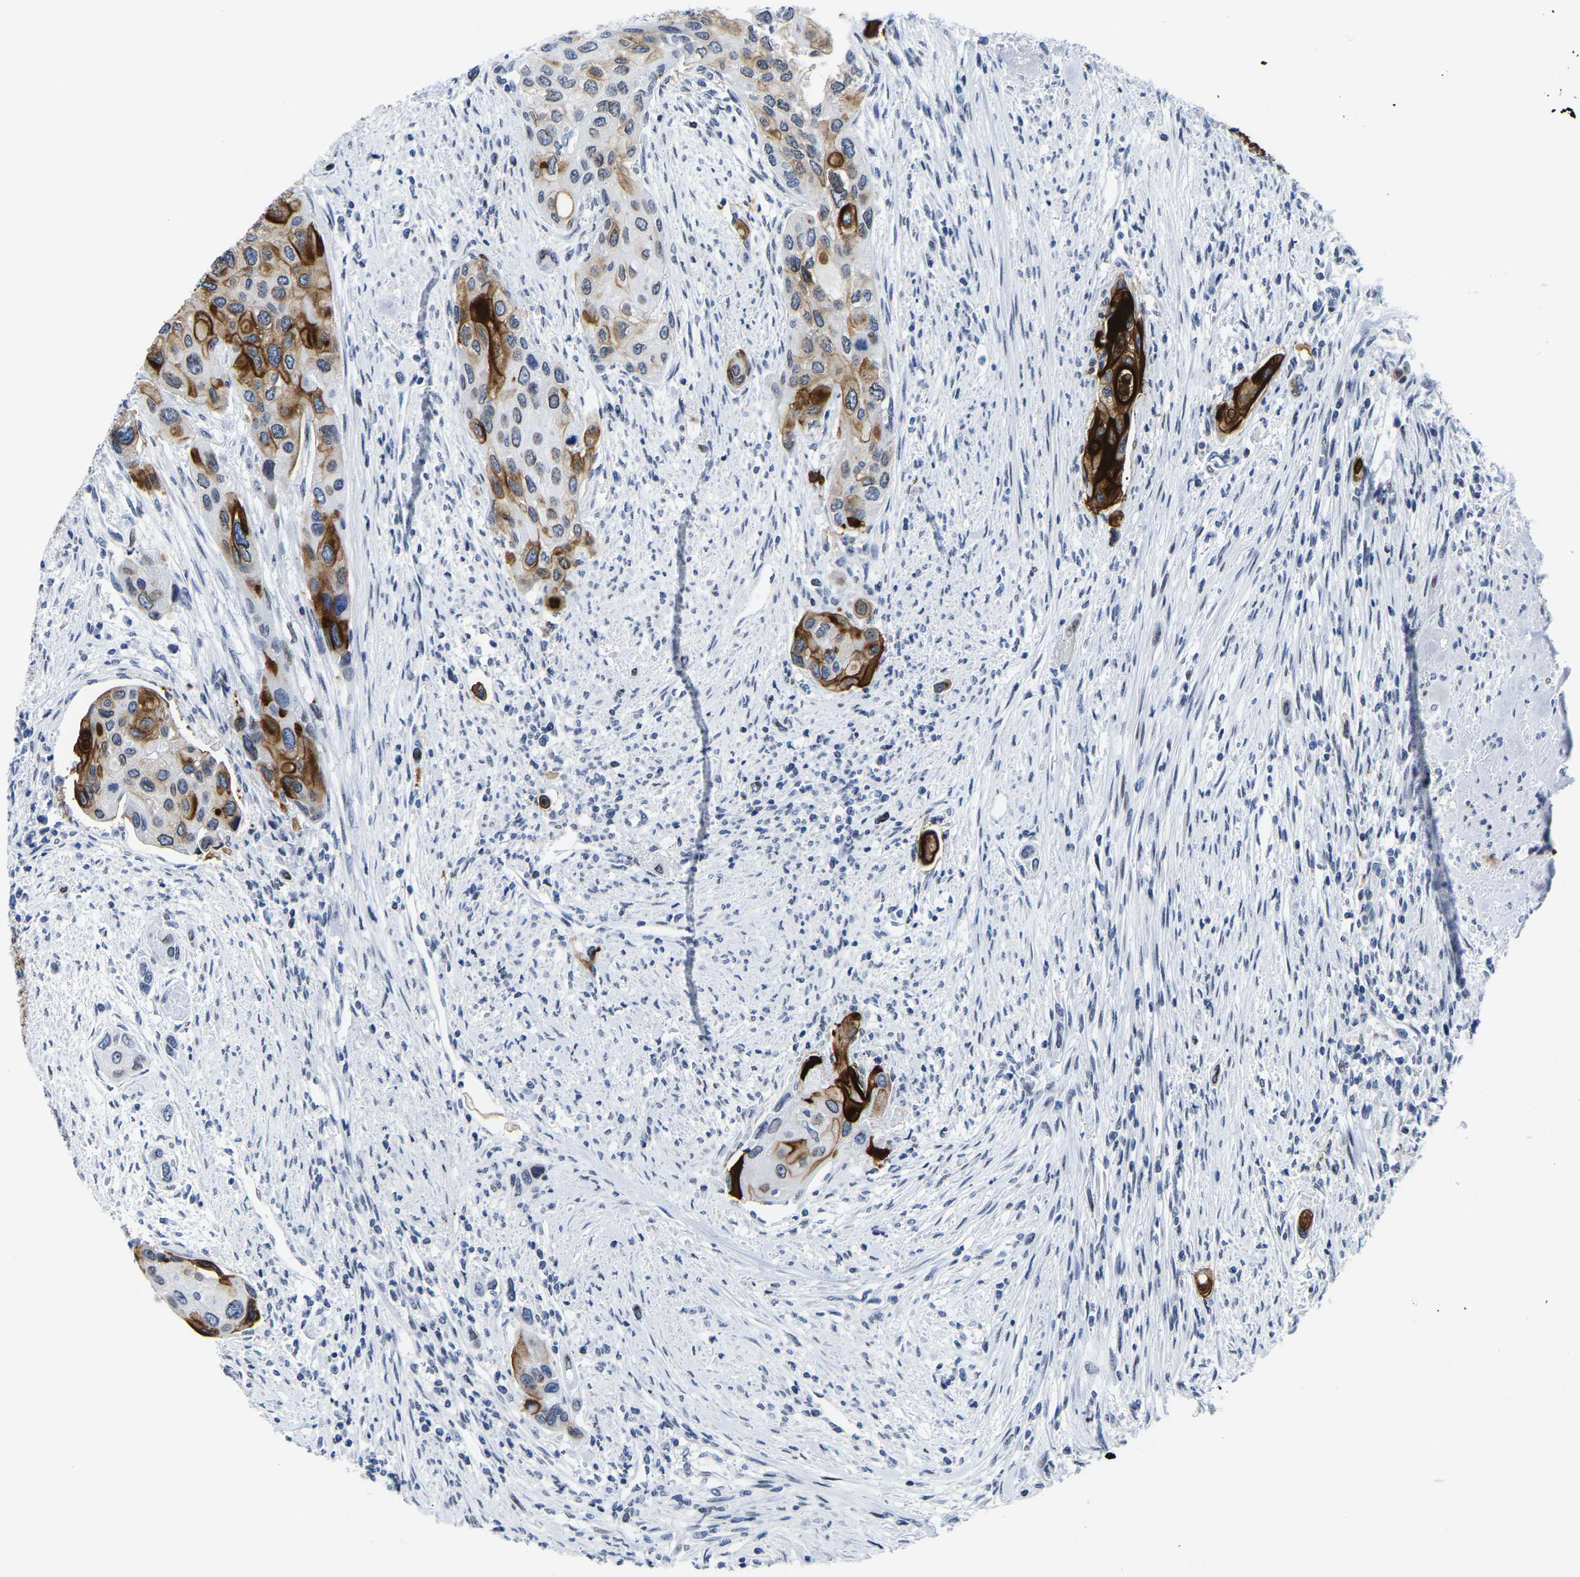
{"staining": {"intensity": "strong", "quantity": "25%-75%", "location": "cytoplasmic/membranous"}, "tissue": "urothelial cancer", "cell_type": "Tumor cells", "image_type": "cancer", "snomed": [{"axis": "morphology", "description": "Urothelial carcinoma, High grade"}, {"axis": "topography", "description": "Urinary bladder"}], "caption": "Human urothelial cancer stained with a brown dye displays strong cytoplasmic/membranous positive positivity in about 25%-75% of tumor cells.", "gene": "UPK3A", "patient": {"sex": "female", "age": 56}}